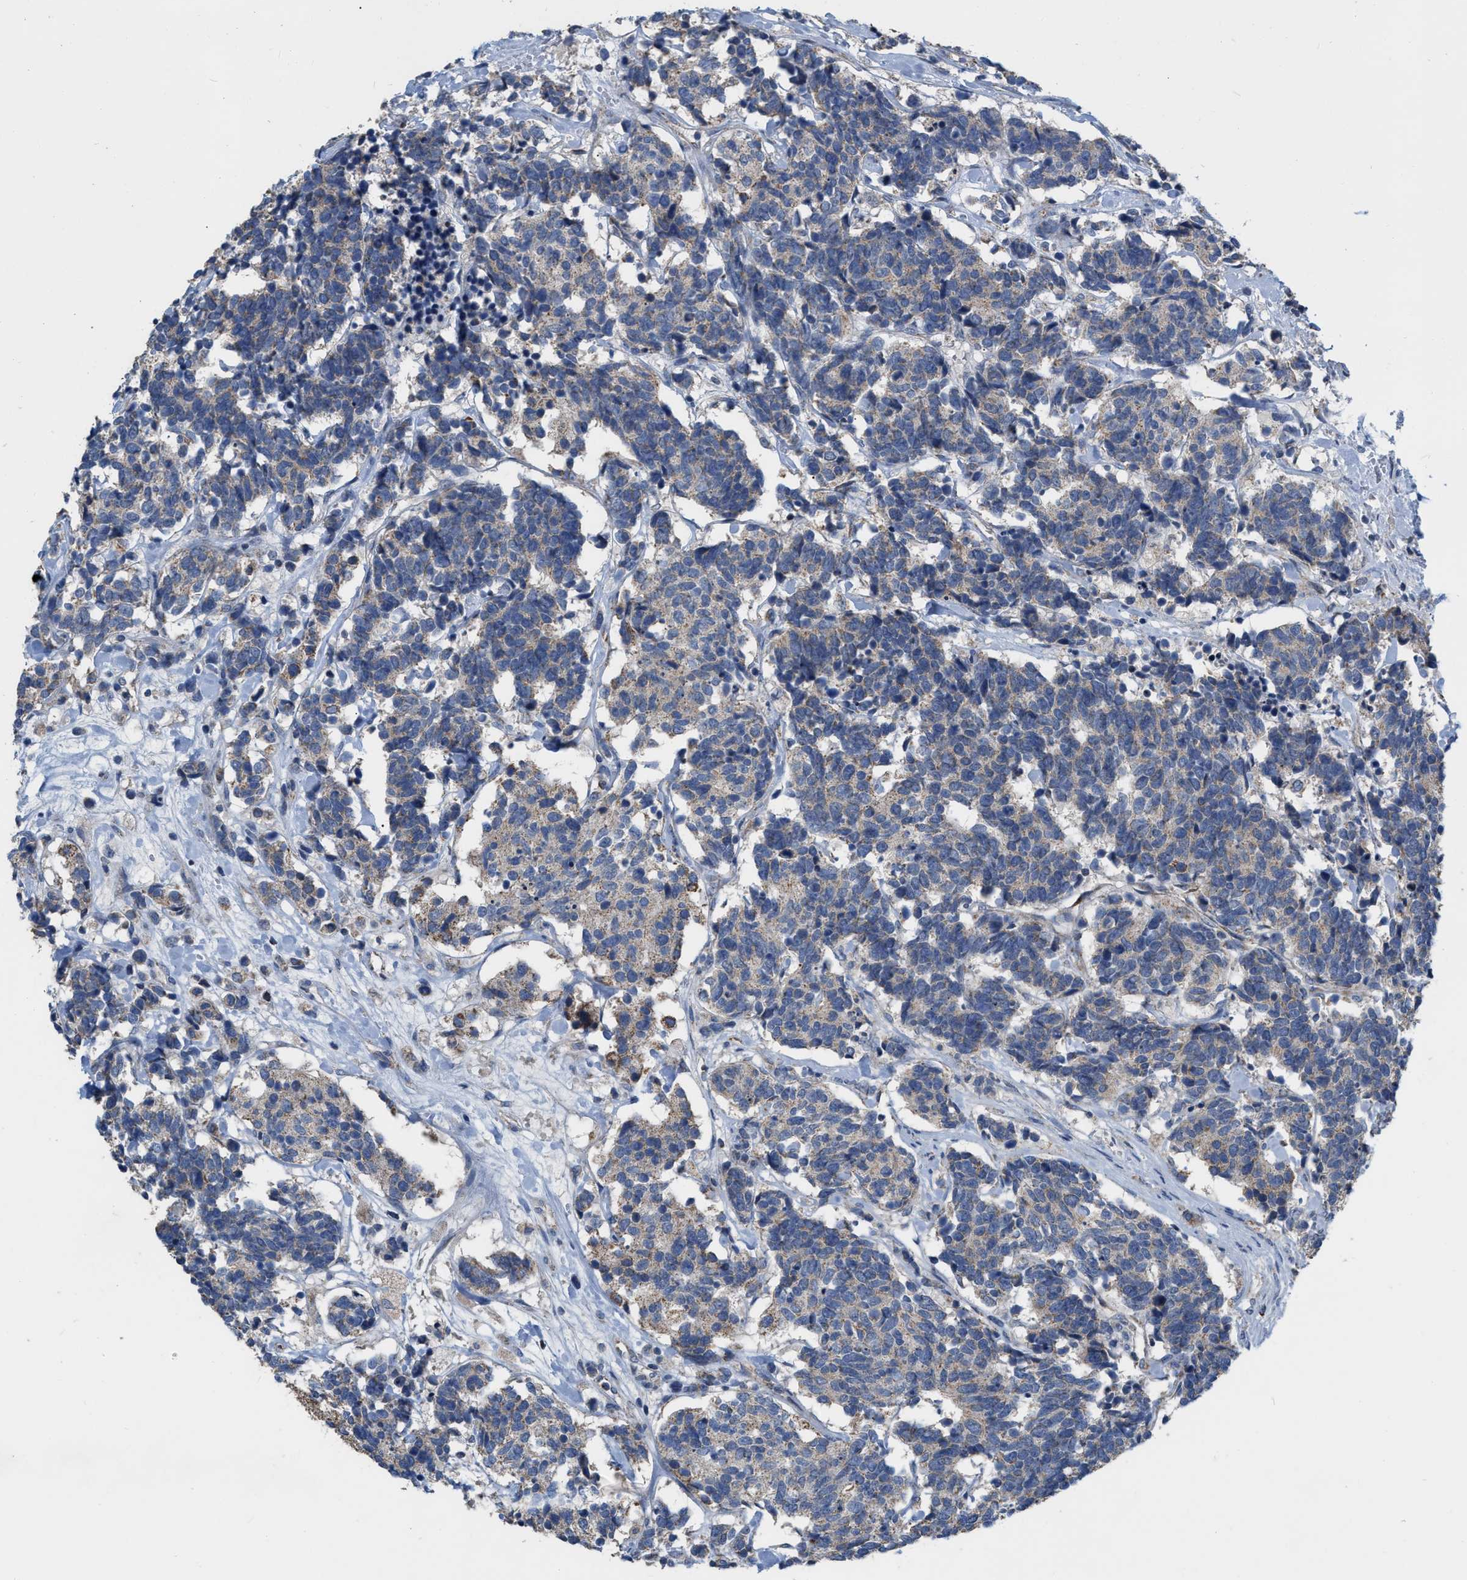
{"staining": {"intensity": "negative", "quantity": "none", "location": "none"}, "tissue": "carcinoid", "cell_type": "Tumor cells", "image_type": "cancer", "snomed": [{"axis": "morphology", "description": "Carcinoma, NOS"}, {"axis": "morphology", "description": "Carcinoid, malignant, NOS"}, {"axis": "topography", "description": "Urinary bladder"}], "caption": "Protein analysis of malignant carcinoid exhibits no significant positivity in tumor cells.", "gene": "DDX56", "patient": {"sex": "male", "age": 57}}